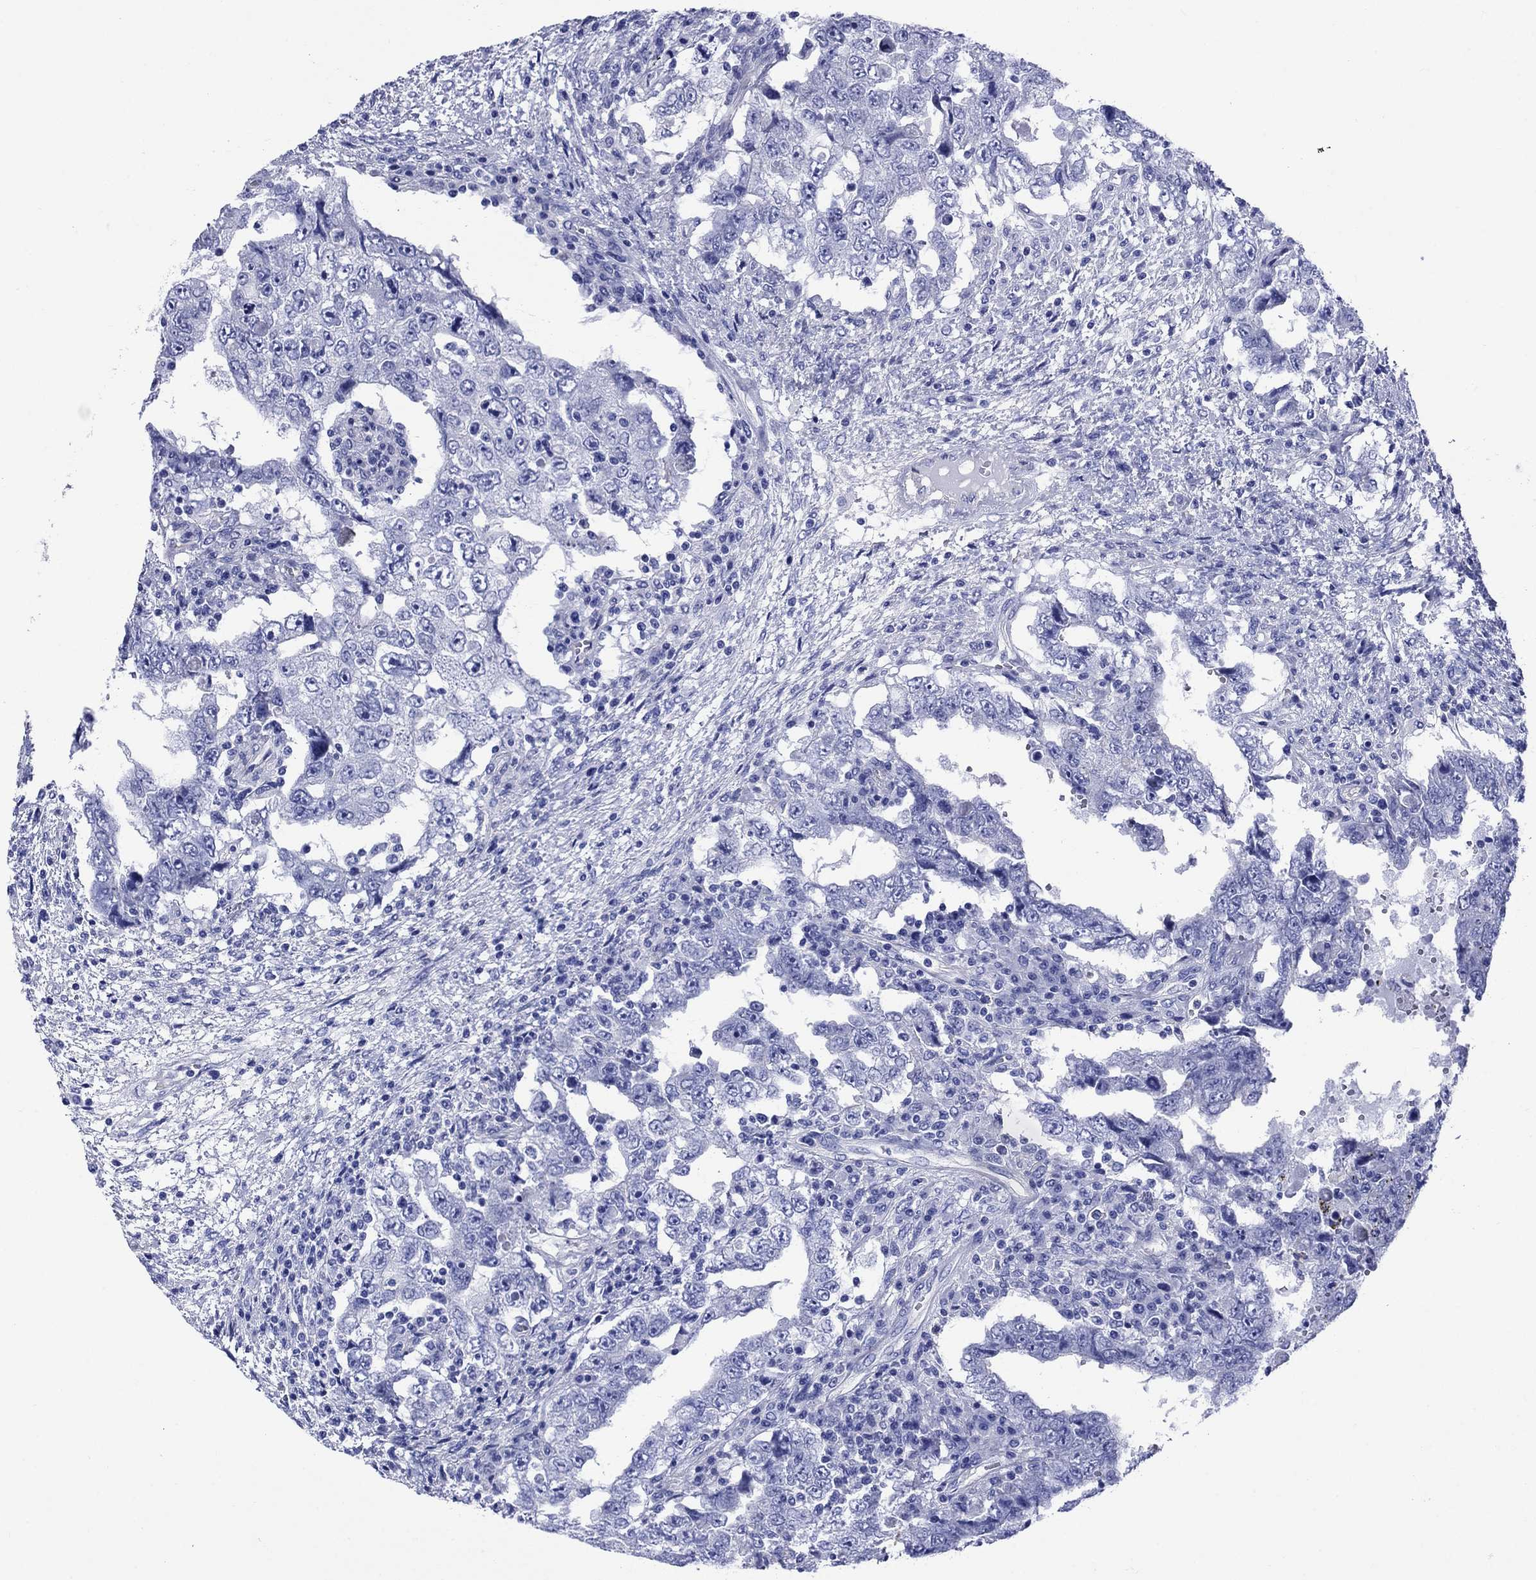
{"staining": {"intensity": "negative", "quantity": "none", "location": "none"}, "tissue": "testis cancer", "cell_type": "Tumor cells", "image_type": "cancer", "snomed": [{"axis": "morphology", "description": "Carcinoma, Embryonal, NOS"}, {"axis": "topography", "description": "Testis"}], "caption": "This is an immunohistochemistry histopathology image of embryonal carcinoma (testis). There is no staining in tumor cells.", "gene": "SLC1A2", "patient": {"sex": "male", "age": 26}}